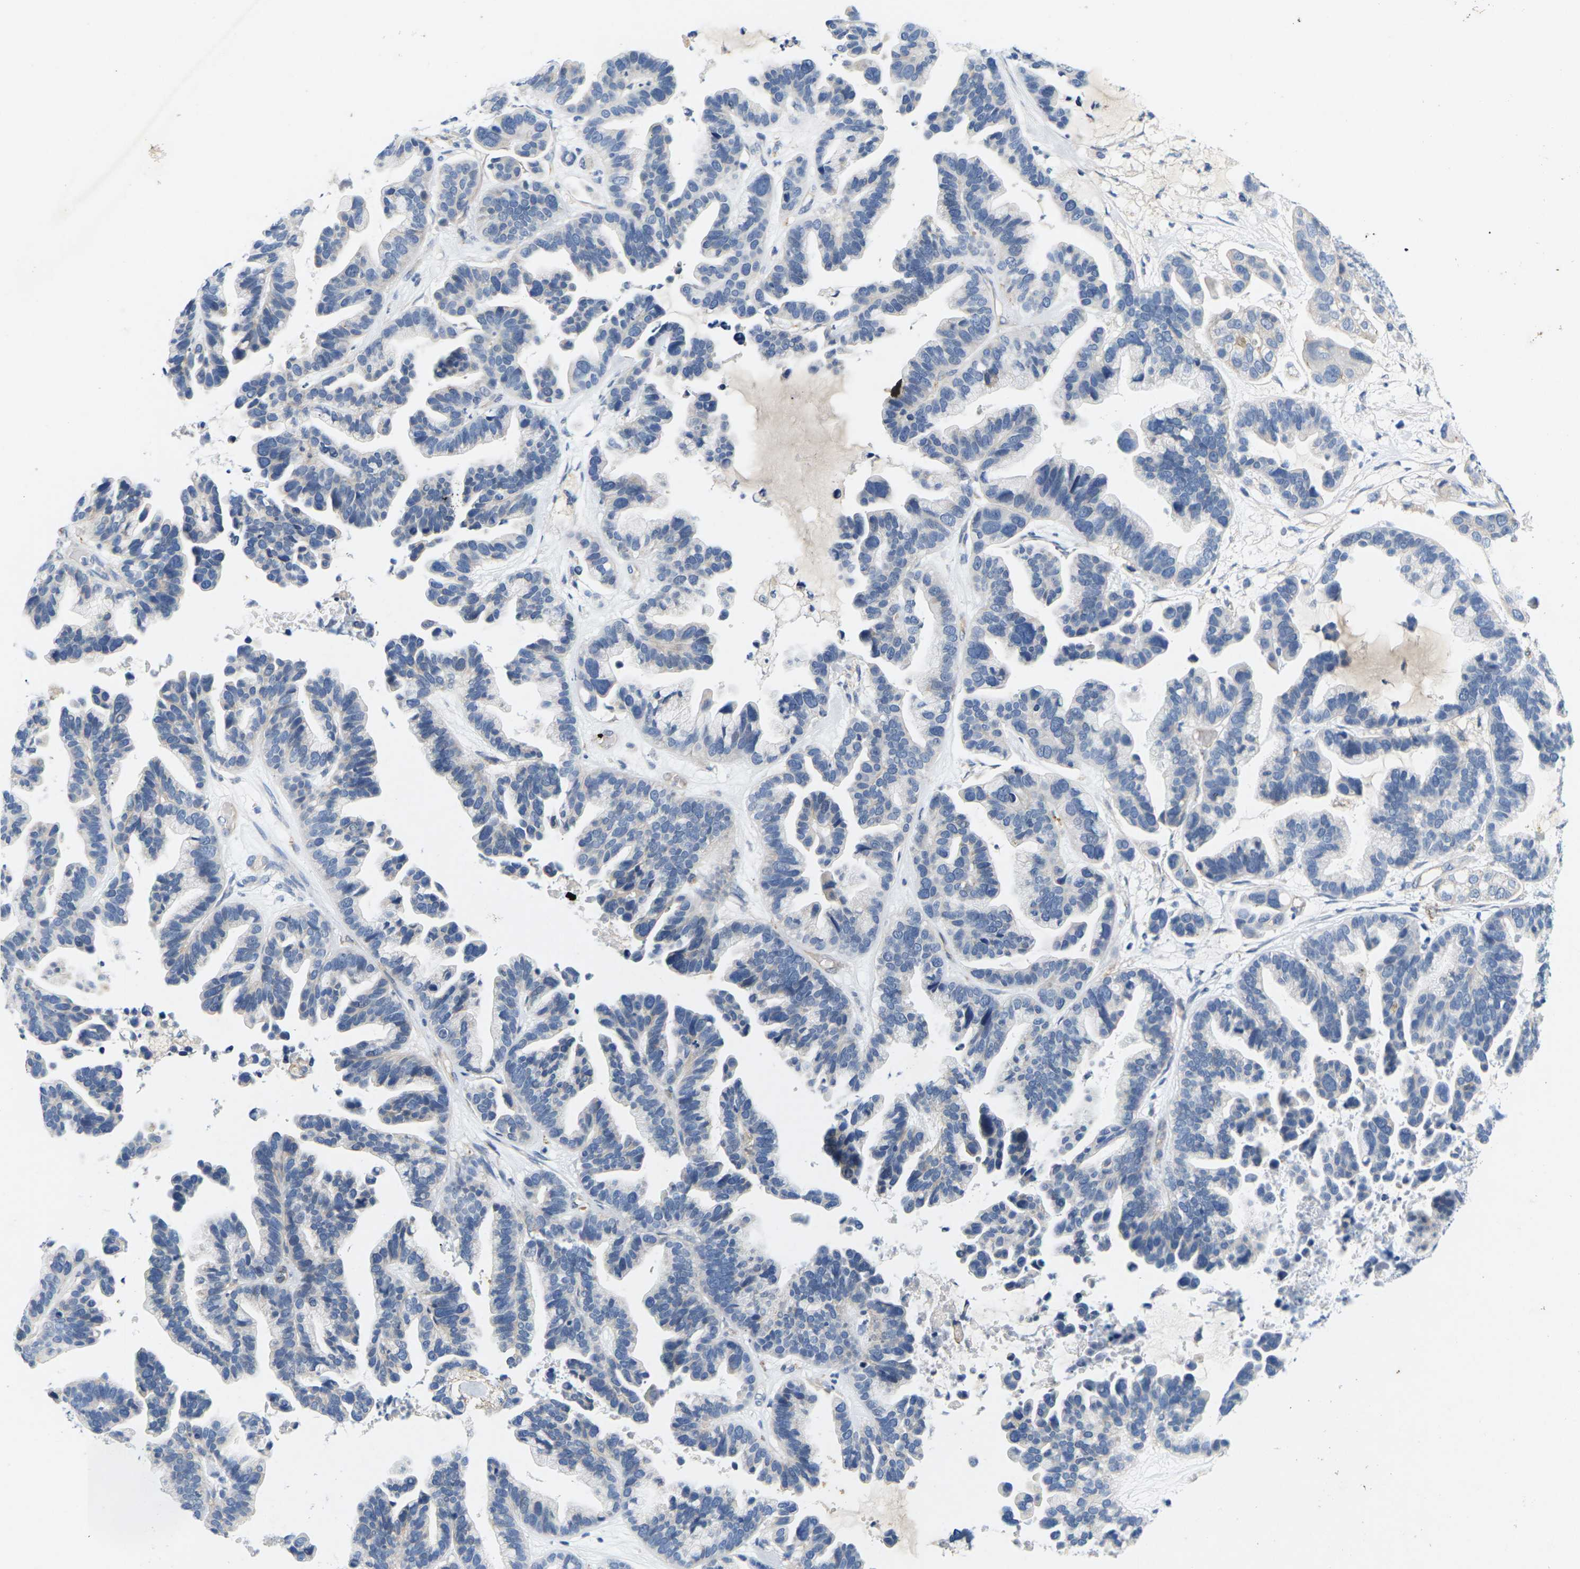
{"staining": {"intensity": "negative", "quantity": "none", "location": "none"}, "tissue": "ovarian cancer", "cell_type": "Tumor cells", "image_type": "cancer", "snomed": [{"axis": "morphology", "description": "Cystadenocarcinoma, serous, NOS"}, {"axis": "topography", "description": "Ovary"}], "caption": "DAB immunohistochemical staining of ovarian serous cystadenocarcinoma reveals no significant positivity in tumor cells.", "gene": "ITGA5", "patient": {"sex": "female", "age": 56}}